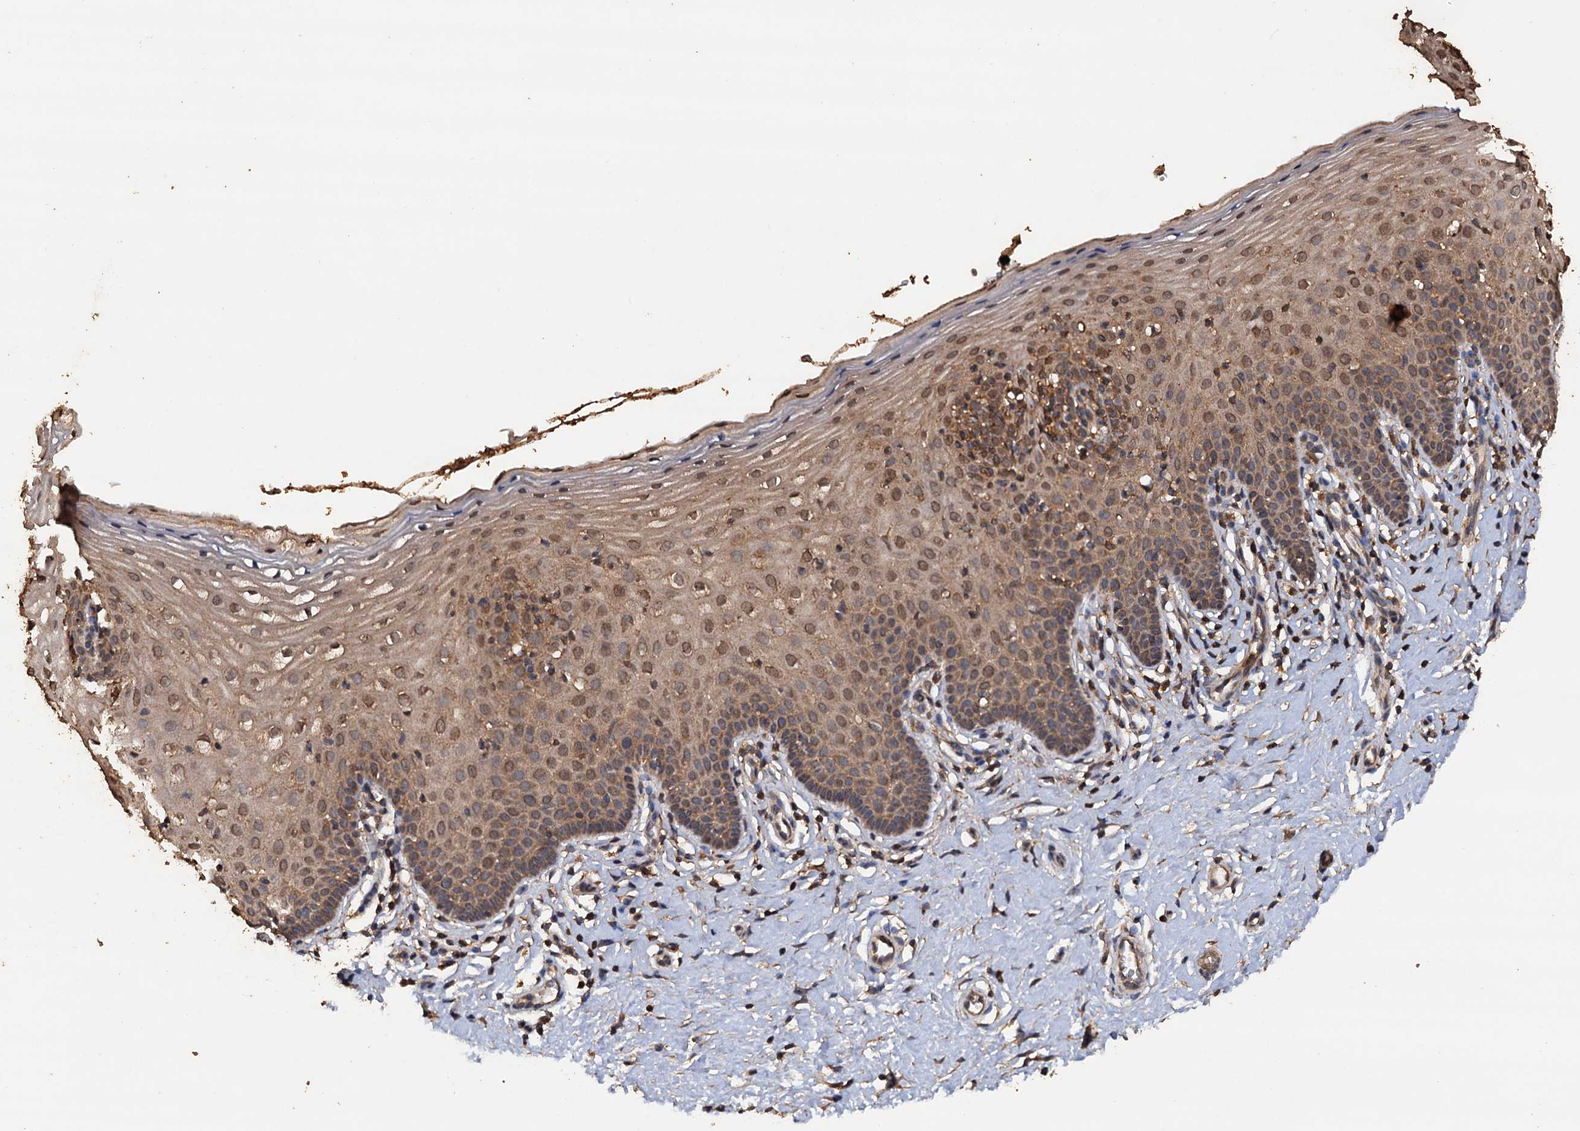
{"staining": {"intensity": "moderate", "quantity": ">75%", "location": "cytoplasmic/membranous"}, "tissue": "cervix", "cell_type": "Glandular cells", "image_type": "normal", "snomed": [{"axis": "morphology", "description": "Normal tissue, NOS"}, {"axis": "topography", "description": "Cervix"}], "caption": "Cervix stained with a brown dye reveals moderate cytoplasmic/membranous positive staining in about >75% of glandular cells.", "gene": "PSMD9", "patient": {"sex": "female", "age": 36}}